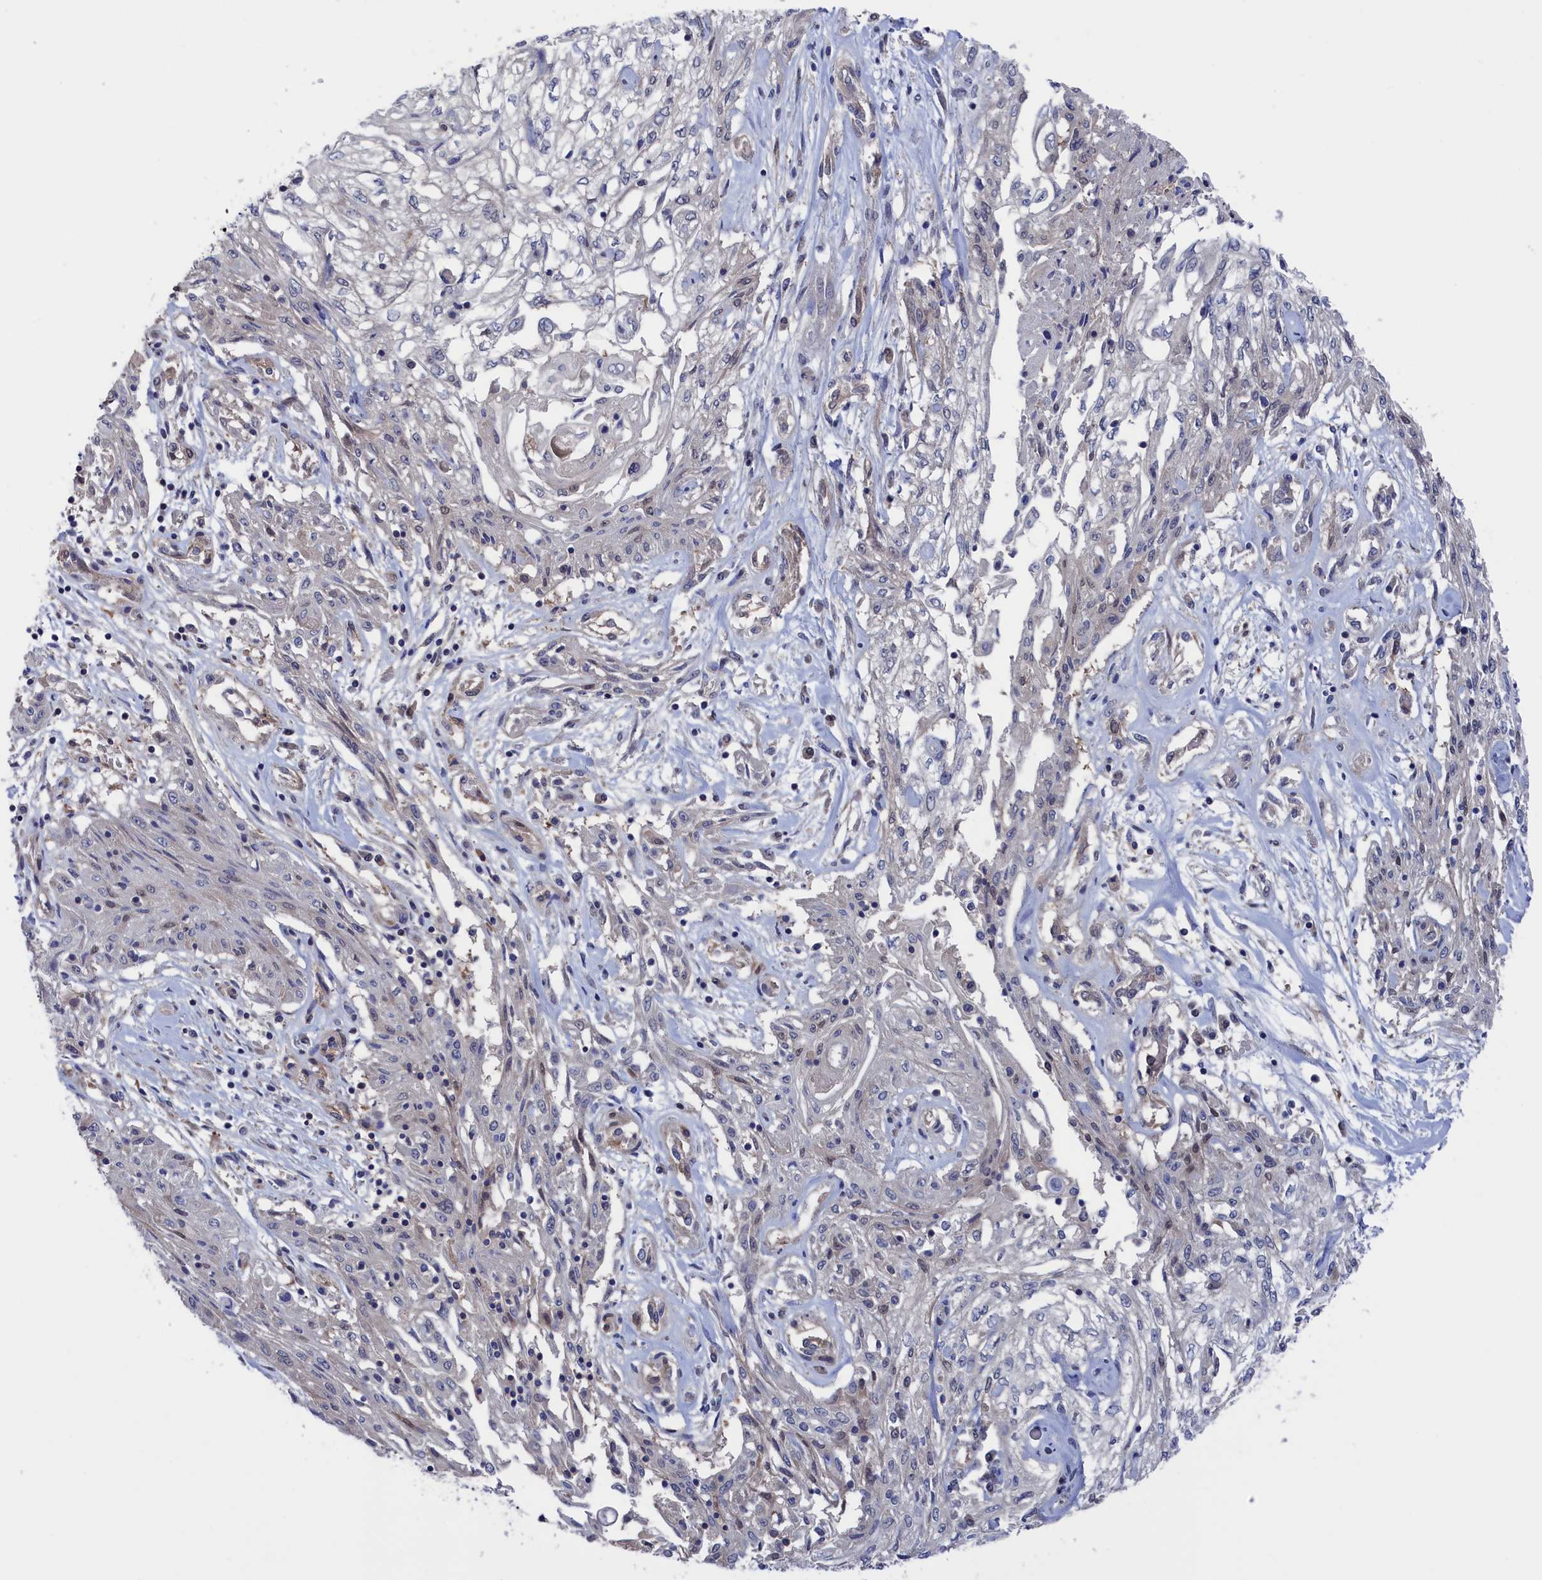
{"staining": {"intensity": "negative", "quantity": "none", "location": "none"}, "tissue": "skin cancer", "cell_type": "Tumor cells", "image_type": "cancer", "snomed": [{"axis": "morphology", "description": "Squamous cell carcinoma, NOS"}, {"axis": "morphology", "description": "Squamous cell carcinoma, metastatic, NOS"}, {"axis": "topography", "description": "Skin"}, {"axis": "topography", "description": "Lymph node"}], "caption": "Skin cancer was stained to show a protein in brown. There is no significant positivity in tumor cells. (Stains: DAB (3,3'-diaminobenzidine) IHC with hematoxylin counter stain, Microscopy: brightfield microscopy at high magnification).", "gene": "NUTF2", "patient": {"sex": "male", "age": 75}}